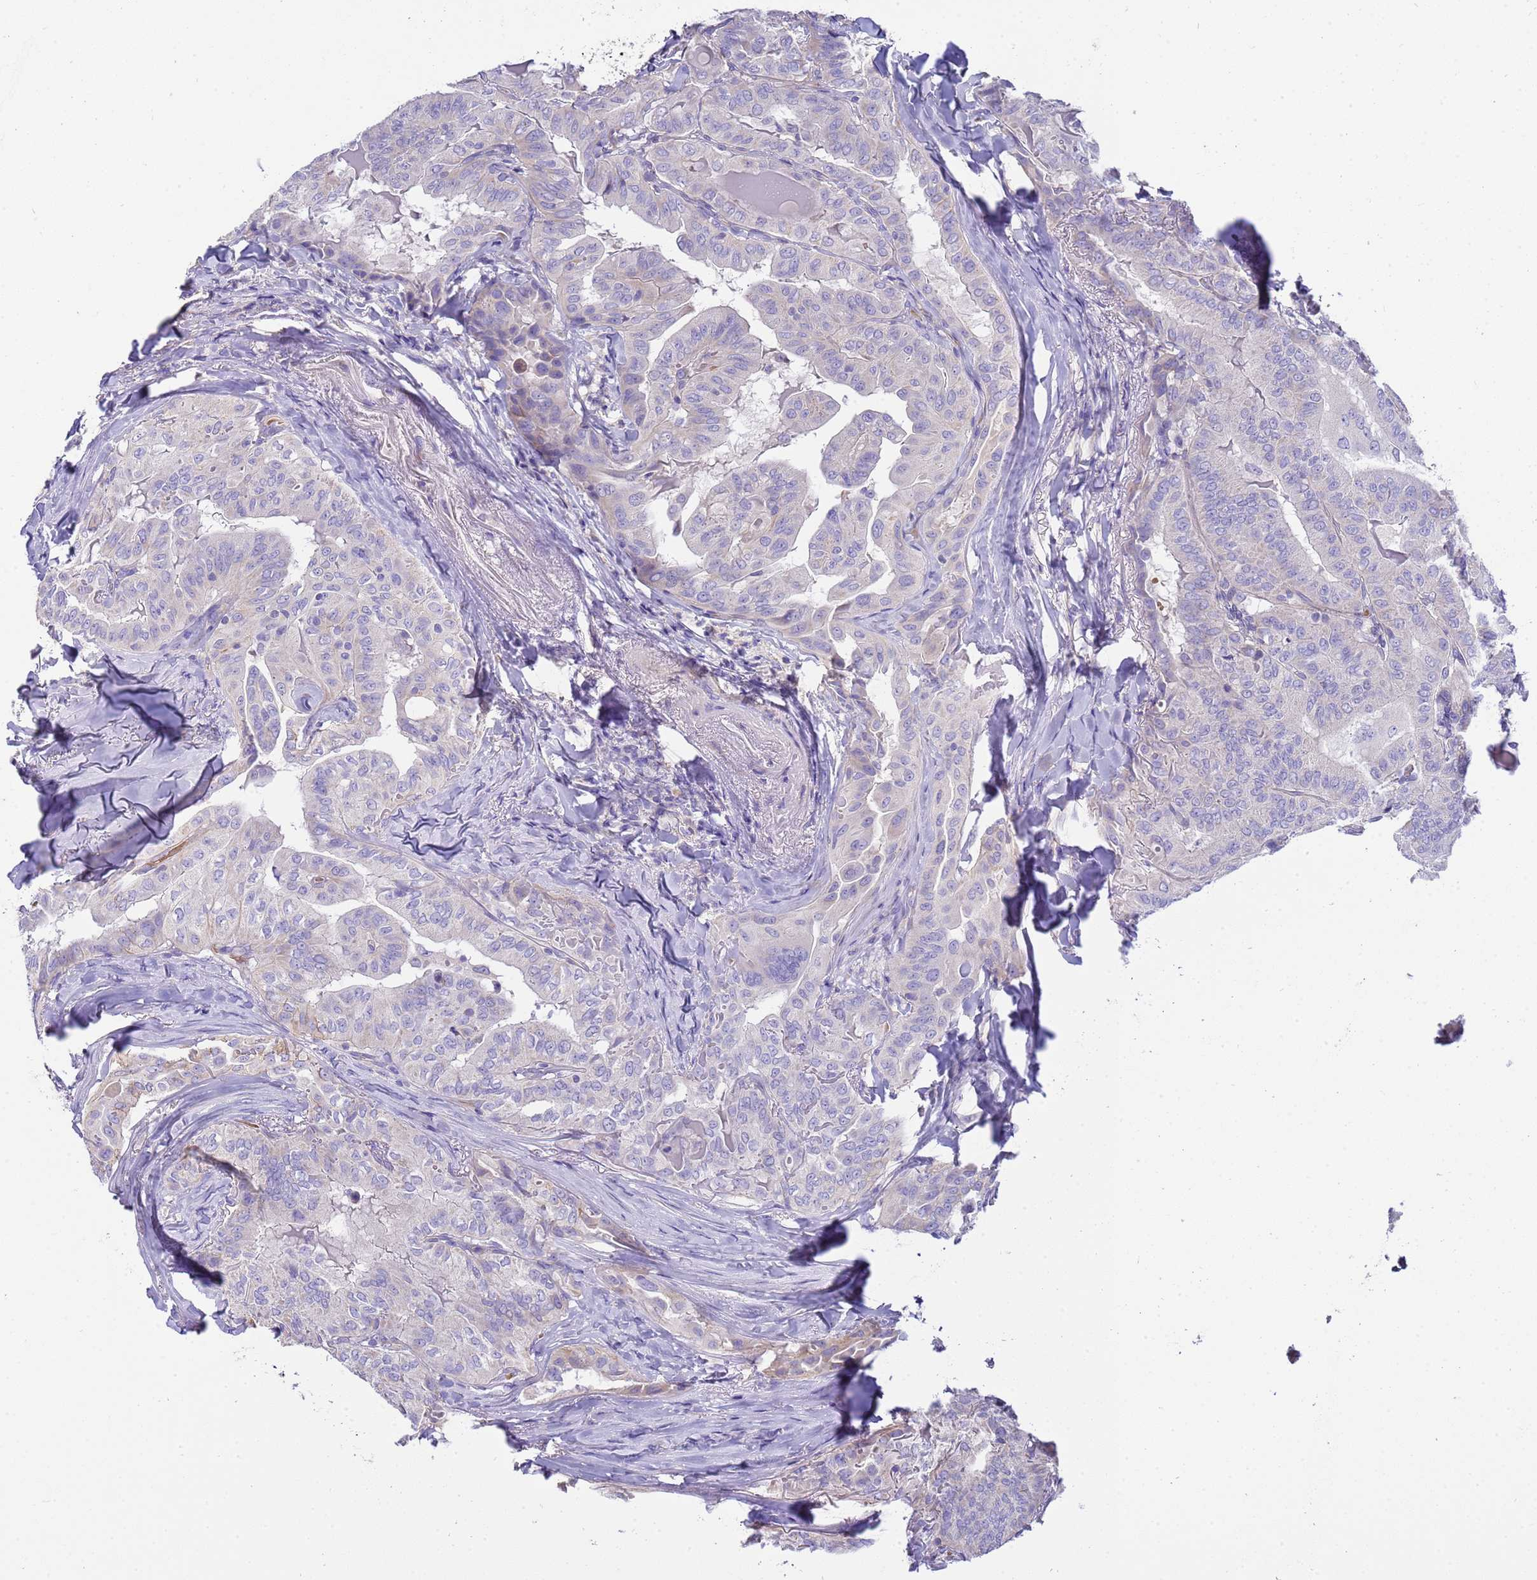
{"staining": {"intensity": "negative", "quantity": "none", "location": "none"}, "tissue": "thyroid cancer", "cell_type": "Tumor cells", "image_type": "cancer", "snomed": [{"axis": "morphology", "description": "Papillary adenocarcinoma, NOS"}, {"axis": "topography", "description": "Thyroid gland"}], "caption": "Immunohistochemical staining of thyroid papillary adenocarcinoma displays no significant positivity in tumor cells.", "gene": "RIPPLY2", "patient": {"sex": "female", "age": 68}}